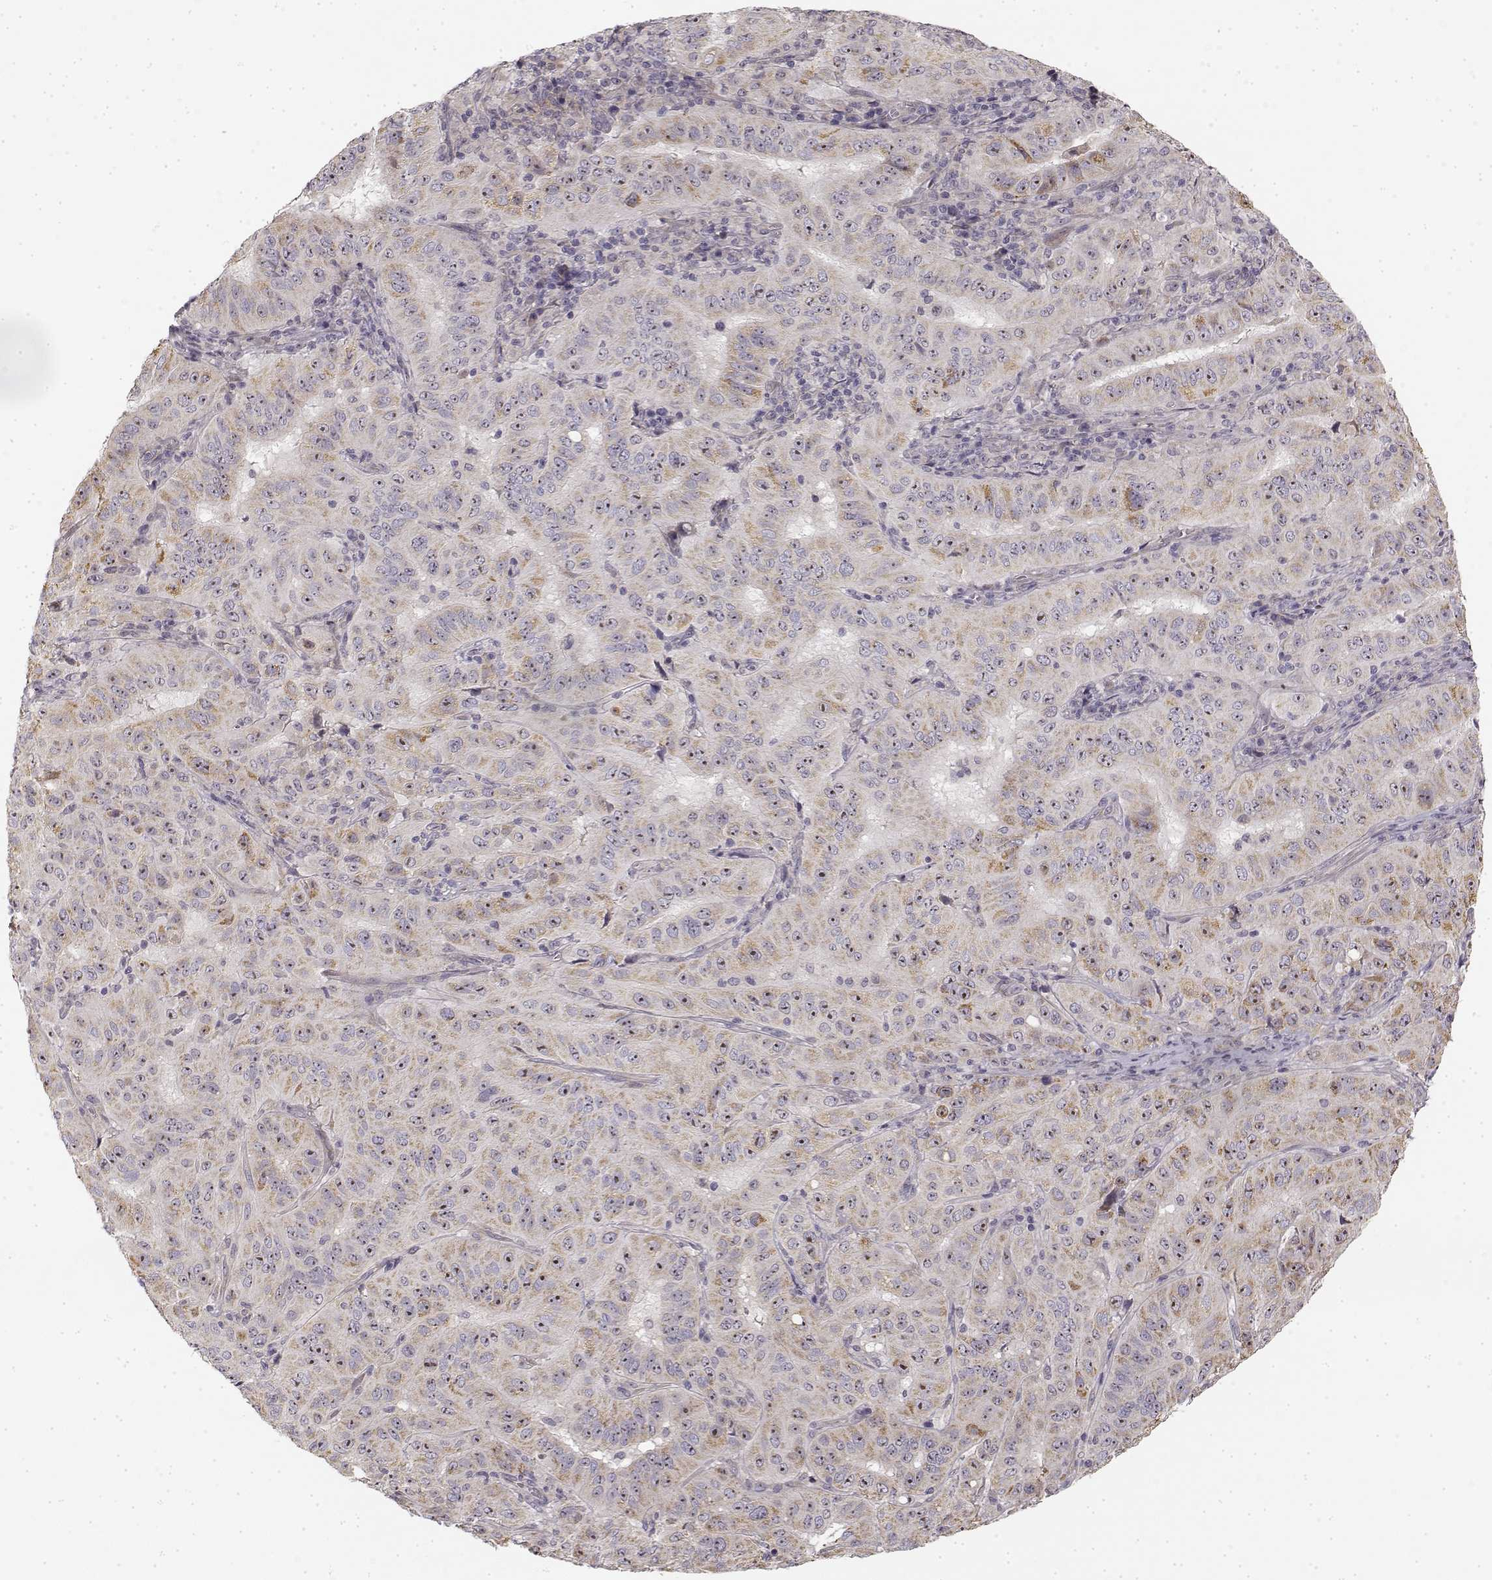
{"staining": {"intensity": "weak", "quantity": ">75%", "location": "cytoplasmic/membranous"}, "tissue": "pancreatic cancer", "cell_type": "Tumor cells", "image_type": "cancer", "snomed": [{"axis": "morphology", "description": "Adenocarcinoma, NOS"}, {"axis": "topography", "description": "Pancreas"}], "caption": "A high-resolution micrograph shows IHC staining of pancreatic adenocarcinoma, which demonstrates weak cytoplasmic/membranous expression in about >75% of tumor cells.", "gene": "MED12L", "patient": {"sex": "male", "age": 63}}